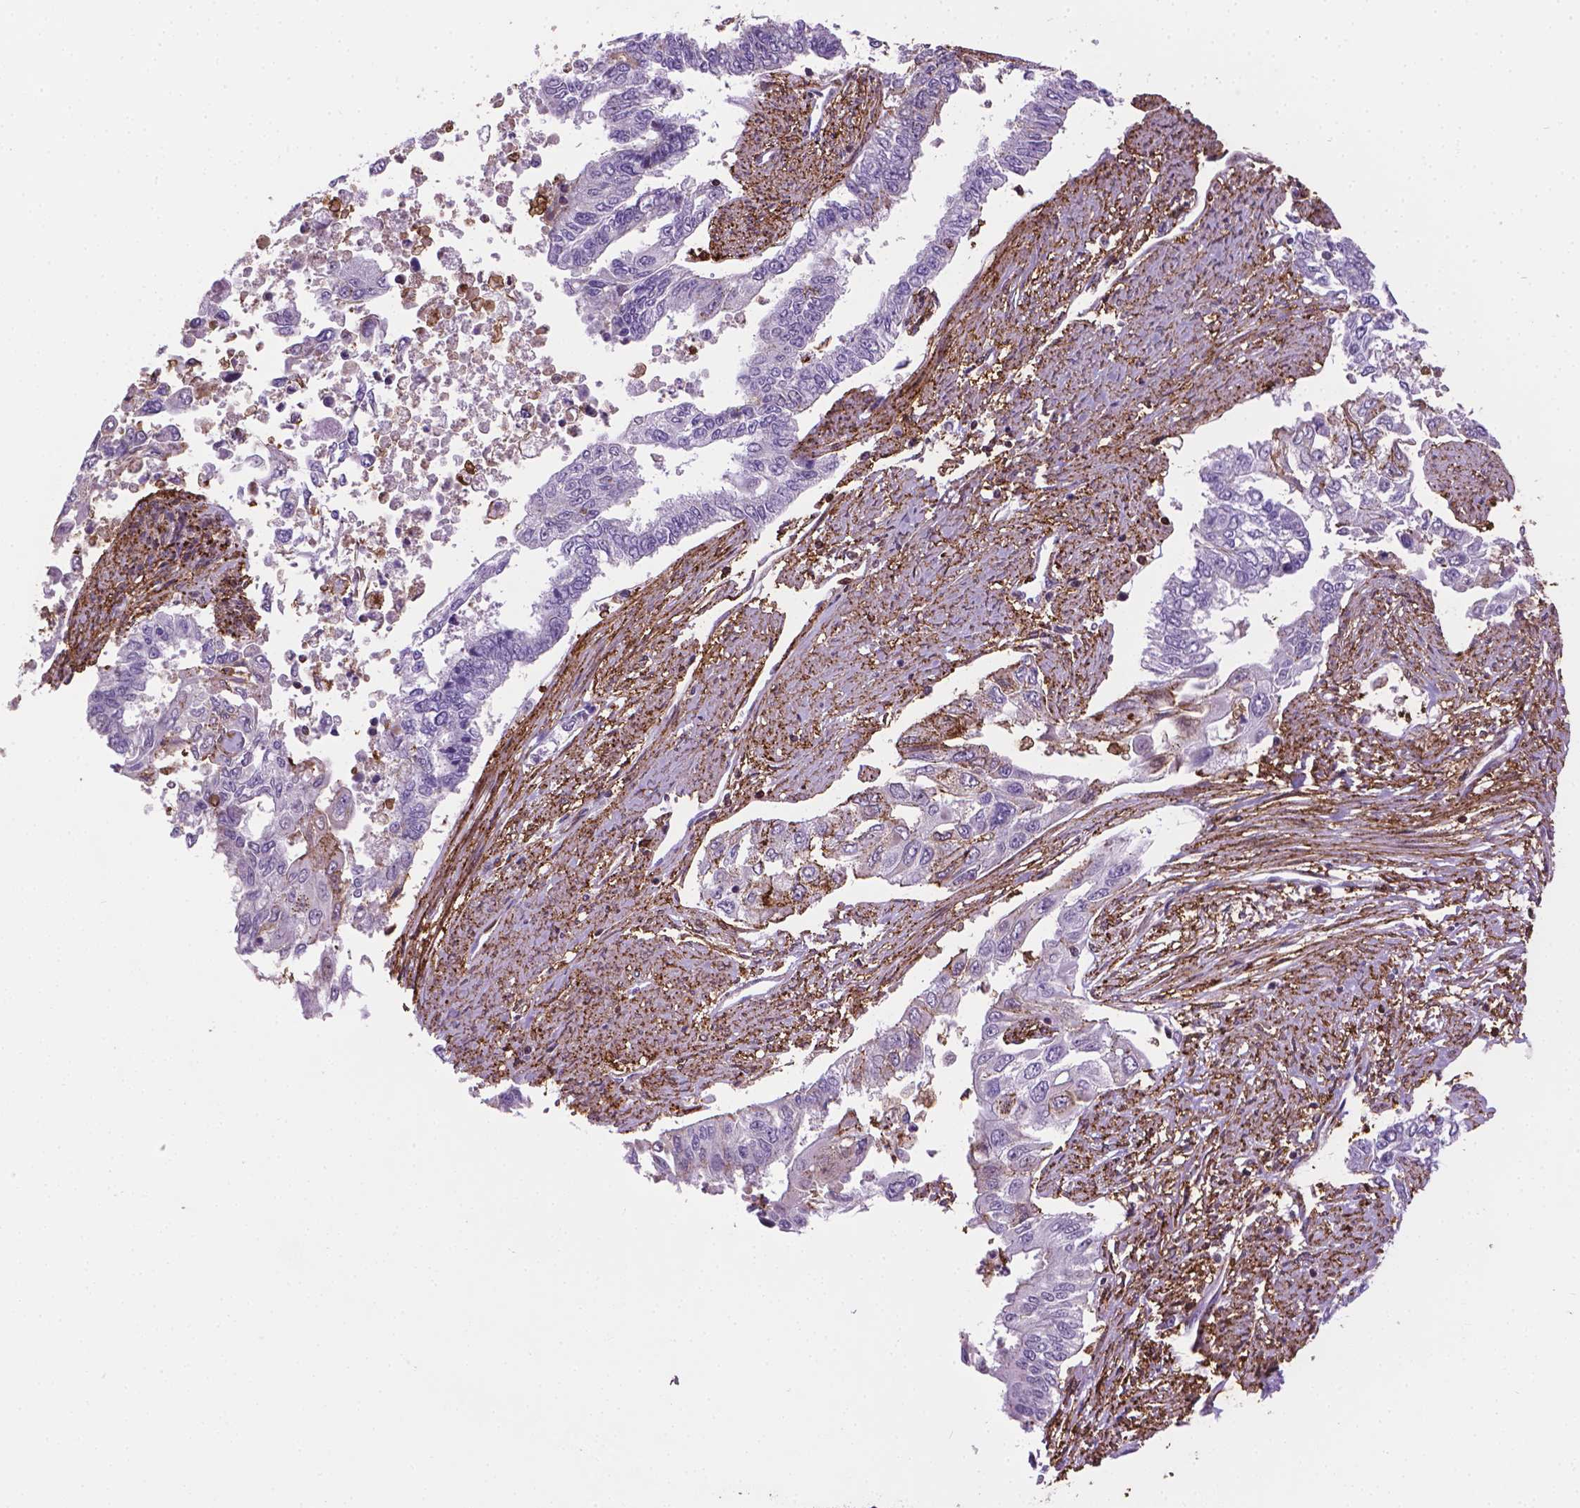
{"staining": {"intensity": "negative", "quantity": "none", "location": "none"}, "tissue": "endometrial cancer", "cell_type": "Tumor cells", "image_type": "cancer", "snomed": [{"axis": "morphology", "description": "Adenocarcinoma, NOS"}, {"axis": "topography", "description": "Uterus"}], "caption": "Protein analysis of endometrial cancer (adenocarcinoma) reveals no significant expression in tumor cells. (Stains: DAB (3,3'-diaminobenzidine) IHC with hematoxylin counter stain, Microscopy: brightfield microscopy at high magnification).", "gene": "ACAD10", "patient": {"sex": "female", "age": 59}}